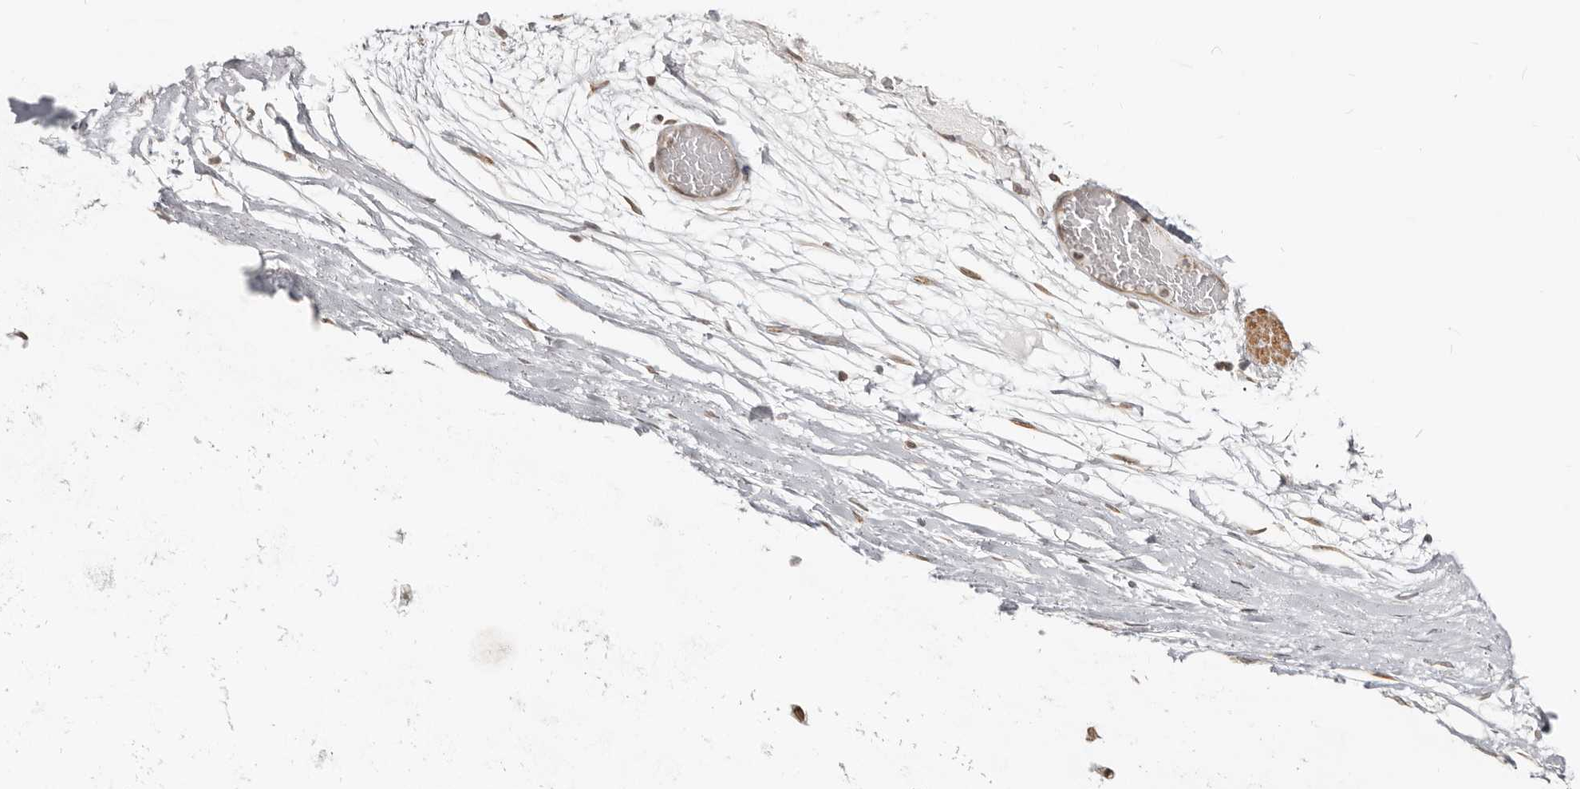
{"staining": {"intensity": "moderate", "quantity": ">75%", "location": "nuclear"}, "tissue": "soft tissue", "cell_type": "Fibroblasts", "image_type": "normal", "snomed": [{"axis": "morphology", "description": "Normal tissue, NOS"}, {"axis": "topography", "description": "Bronchus"}], "caption": "Immunohistochemistry (IHC) histopathology image of normal soft tissue: human soft tissue stained using immunohistochemistry (IHC) shows medium levels of moderate protein expression localized specifically in the nuclear of fibroblasts, appearing as a nuclear brown color.", "gene": "NUP153", "patient": {"sex": "male", "age": 66}}